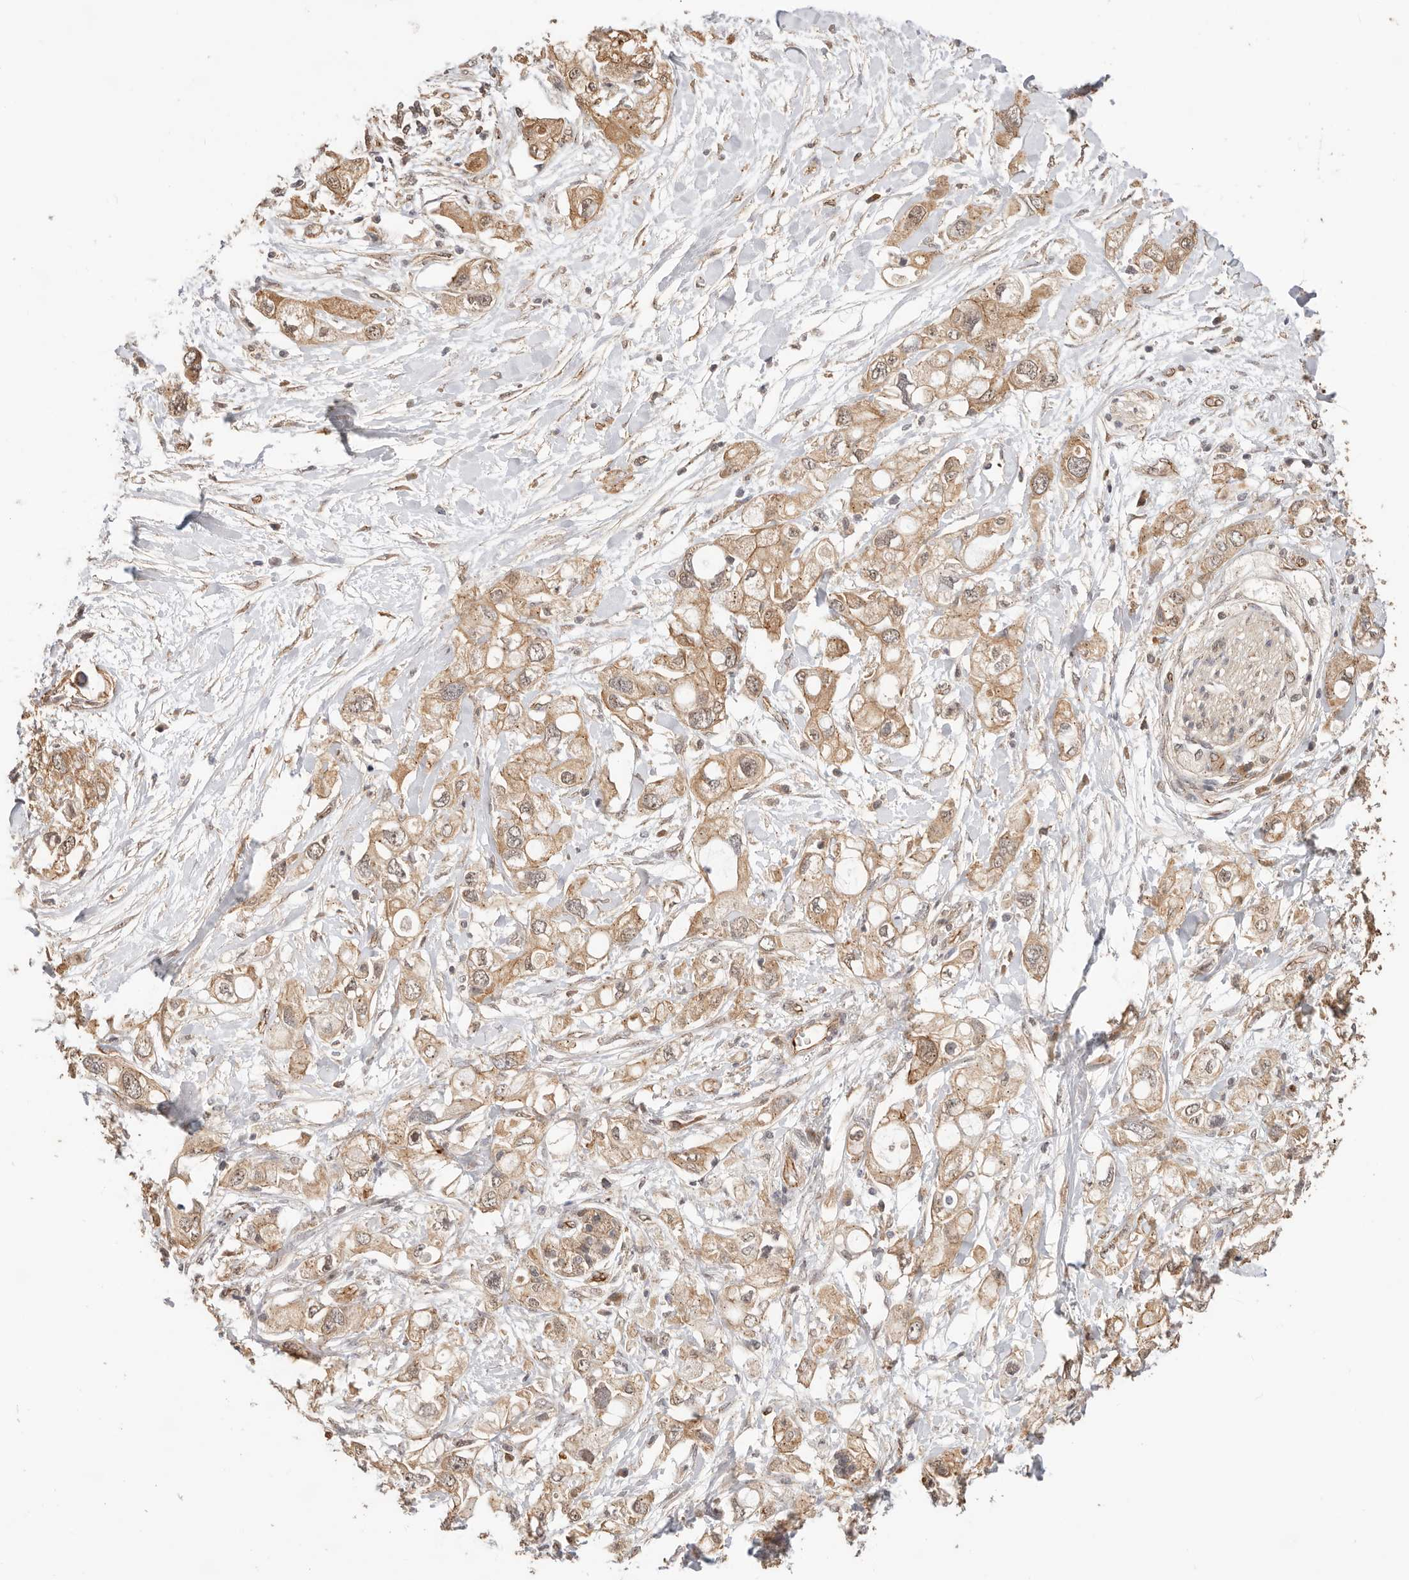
{"staining": {"intensity": "moderate", "quantity": ">75%", "location": "cytoplasmic/membranous"}, "tissue": "pancreatic cancer", "cell_type": "Tumor cells", "image_type": "cancer", "snomed": [{"axis": "morphology", "description": "Adenocarcinoma, NOS"}, {"axis": "topography", "description": "Pancreas"}], "caption": "Protein staining of pancreatic cancer tissue shows moderate cytoplasmic/membranous staining in approximately >75% of tumor cells. Using DAB (3,3'-diaminobenzidine) (brown) and hematoxylin (blue) stains, captured at high magnification using brightfield microscopy.", "gene": "AFDN", "patient": {"sex": "female", "age": 56}}